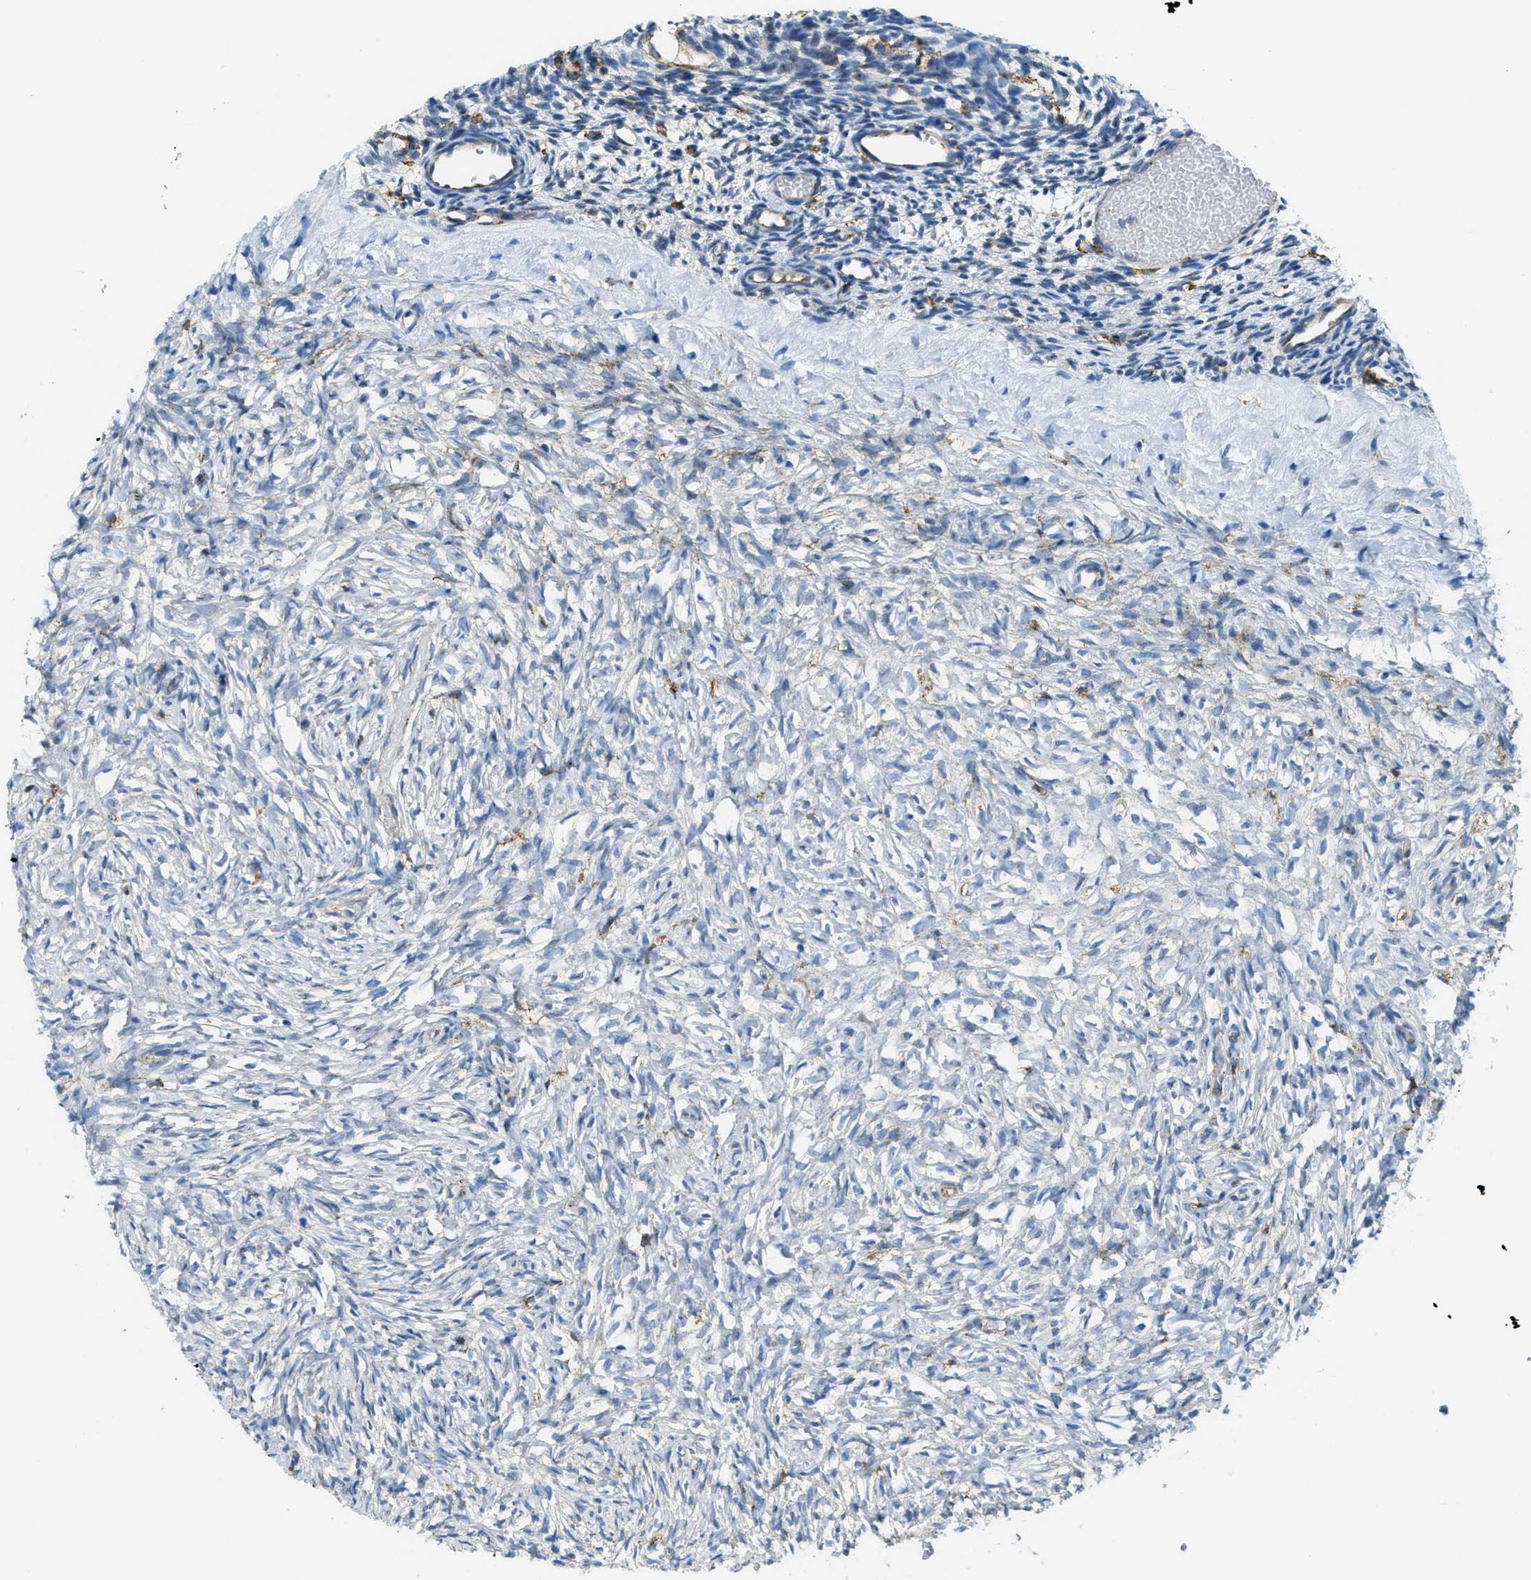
{"staining": {"intensity": "moderate", "quantity": "<25%", "location": "cytoplasmic/membranous"}, "tissue": "ovary", "cell_type": "Ovarian stroma cells", "image_type": "normal", "snomed": [{"axis": "morphology", "description": "Normal tissue, NOS"}, {"axis": "topography", "description": "Ovary"}], "caption": "Moderate cytoplasmic/membranous expression is present in about <25% of ovarian stroma cells in benign ovary.", "gene": "AP2B1", "patient": {"sex": "female", "age": 35}}